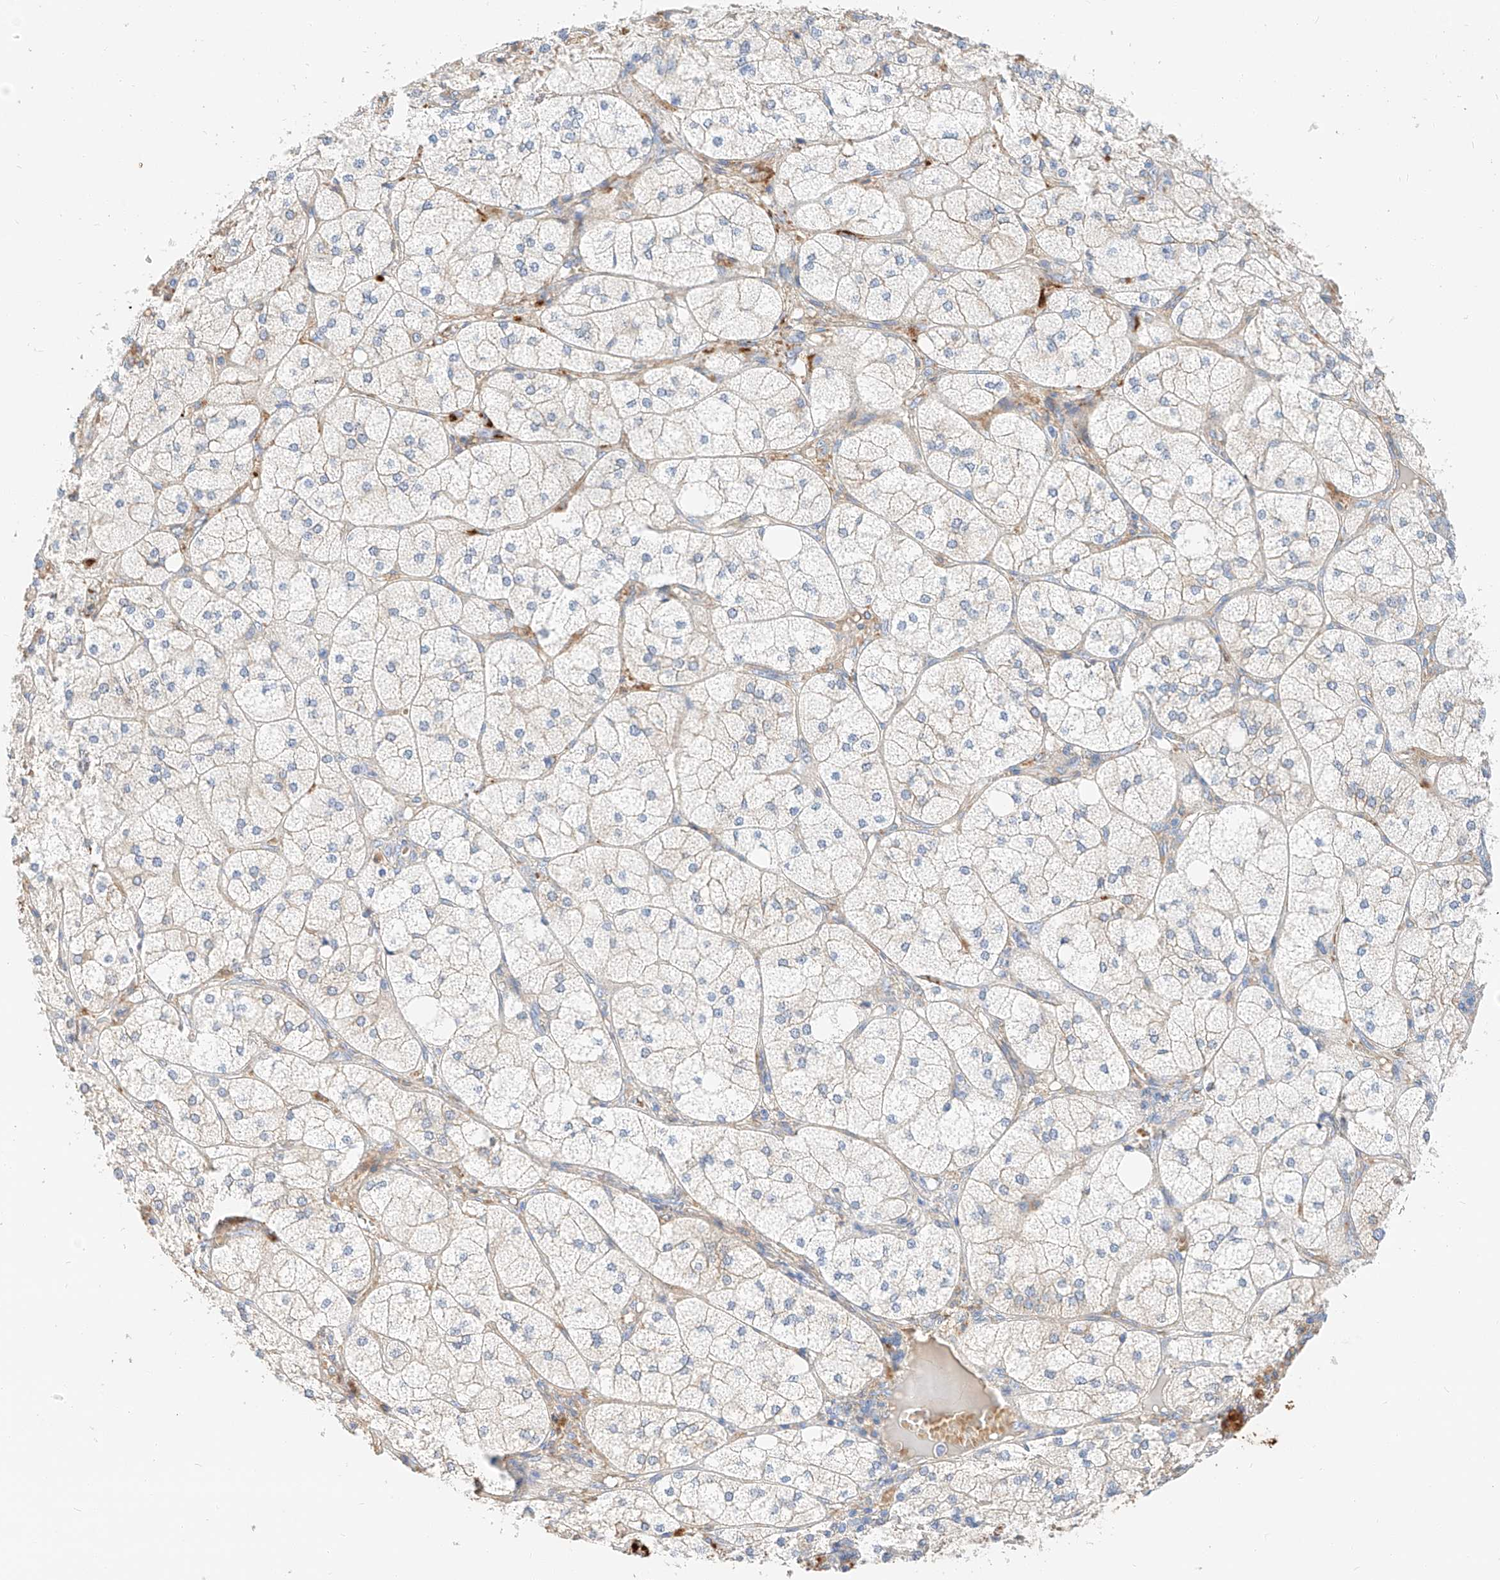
{"staining": {"intensity": "strong", "quantity": "<25%", "location": "cytoplasmic/membranous"}, "tissue": "adrenal gland", "cell_type": "Glandular cells", "image_type": "normal", "snomed": [{"axis": "morphology", "description": "Normal tissue, NOS"}, {"axis": "topography", "description": "Adrenal gland"}], "caption": "High-magnification brightfield microscopy of unremarkable adrenal gland stained with DAB (brown) and counterstained with hematoxylin (blue). glandular cells exhibit strong cytoplasmic/membranous positivity is seen in approximately<25% of cells.", "gene": "MAP7", "patient": {"sex": "female", "age": 61}}